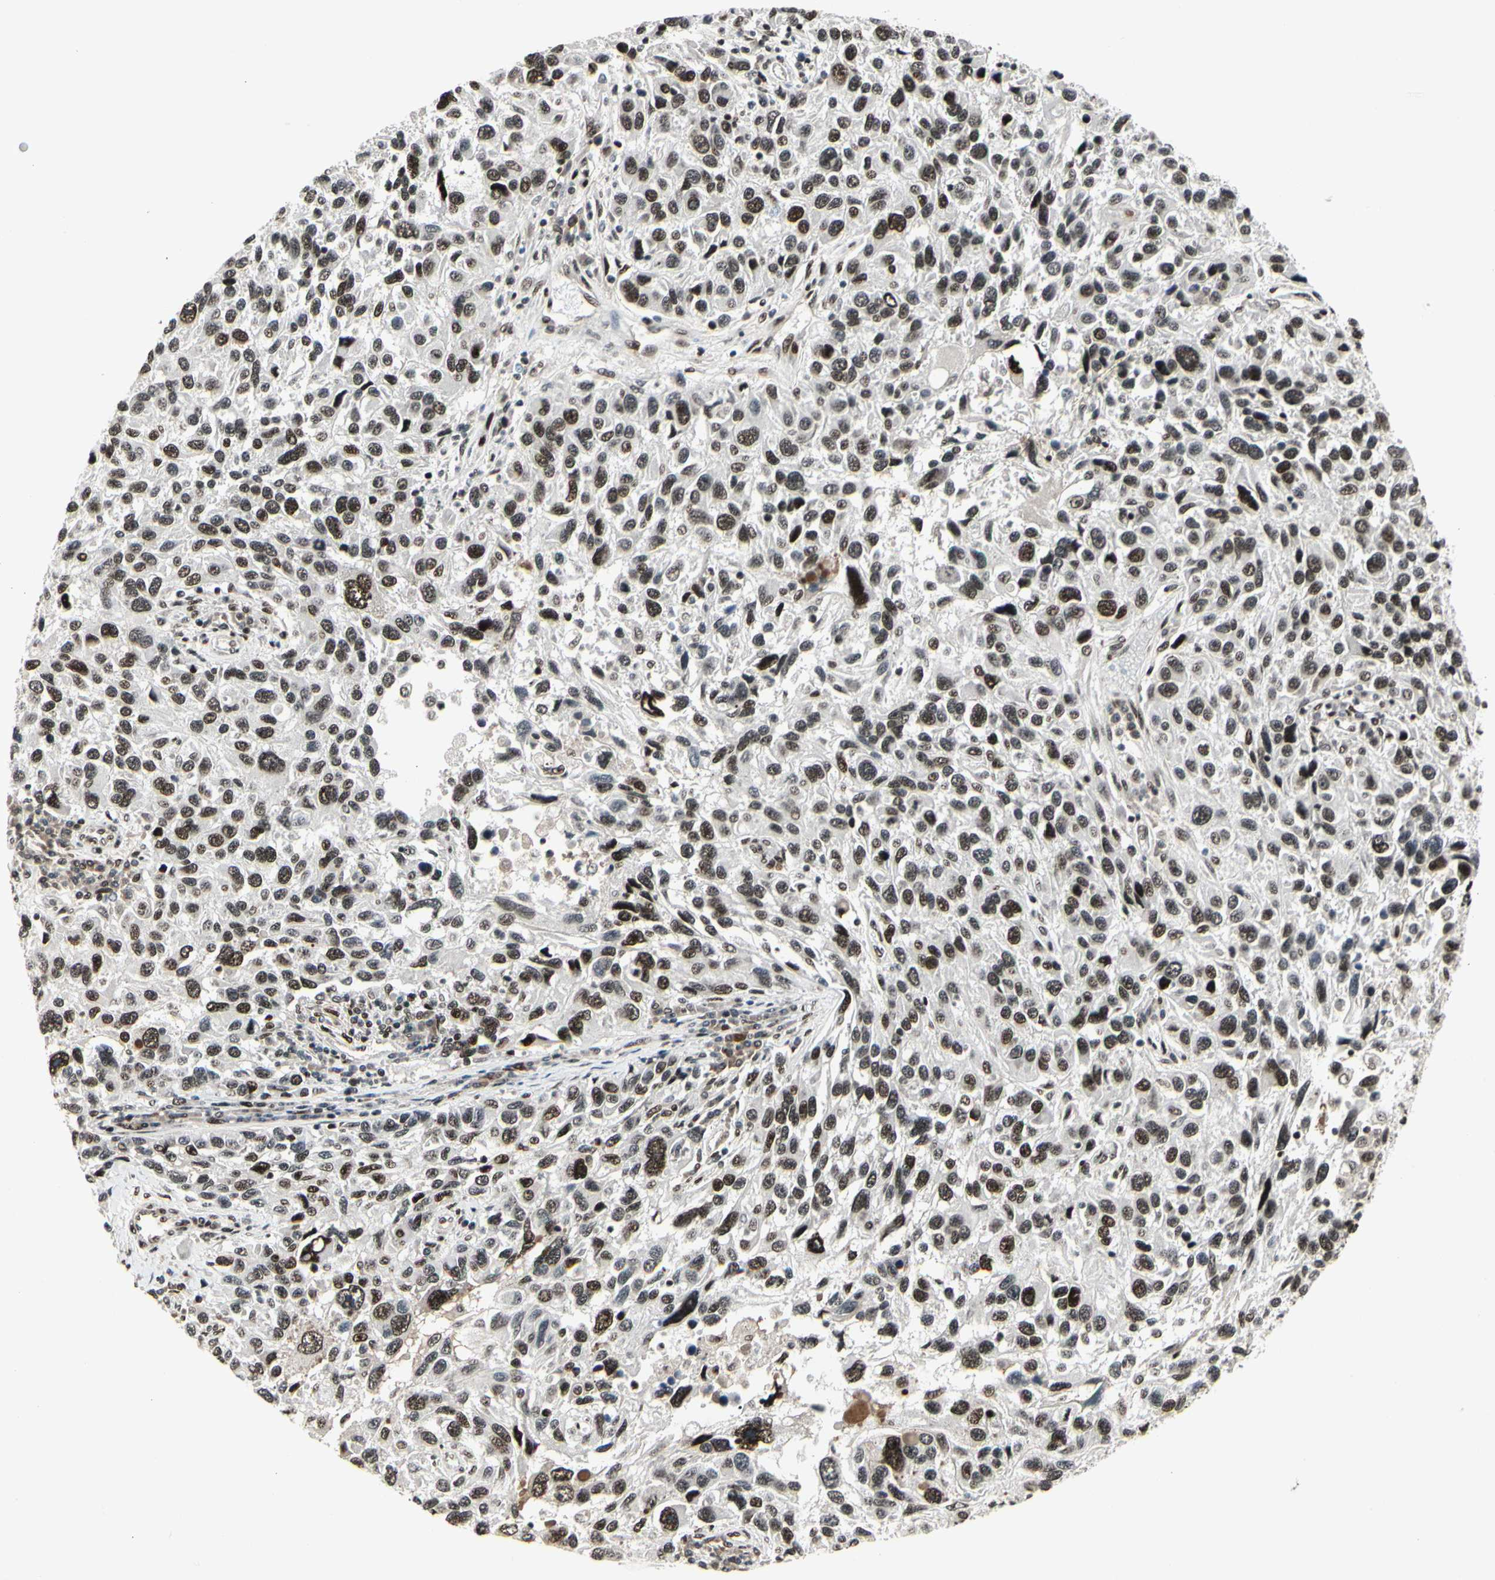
{"staining": {"intensity": "strong", "quantity": ">75%", "location": "nuclear"}, "tissue": "melanoma", "cell_type": "Tumor cells", "image_type": "cancer", "snomed": [{"axis": "morphology", "description": "Malignant melanoma, NOS"}, {"axis": "topography", "description": "Skin"}], "caption": "Melanoma was stained to show a protein in brown. There is high levels of strong nuclear expression in about >75% of tumor cells.", "gene": "FOXJ2", "patient": {"sex": "male", "age": 53}}